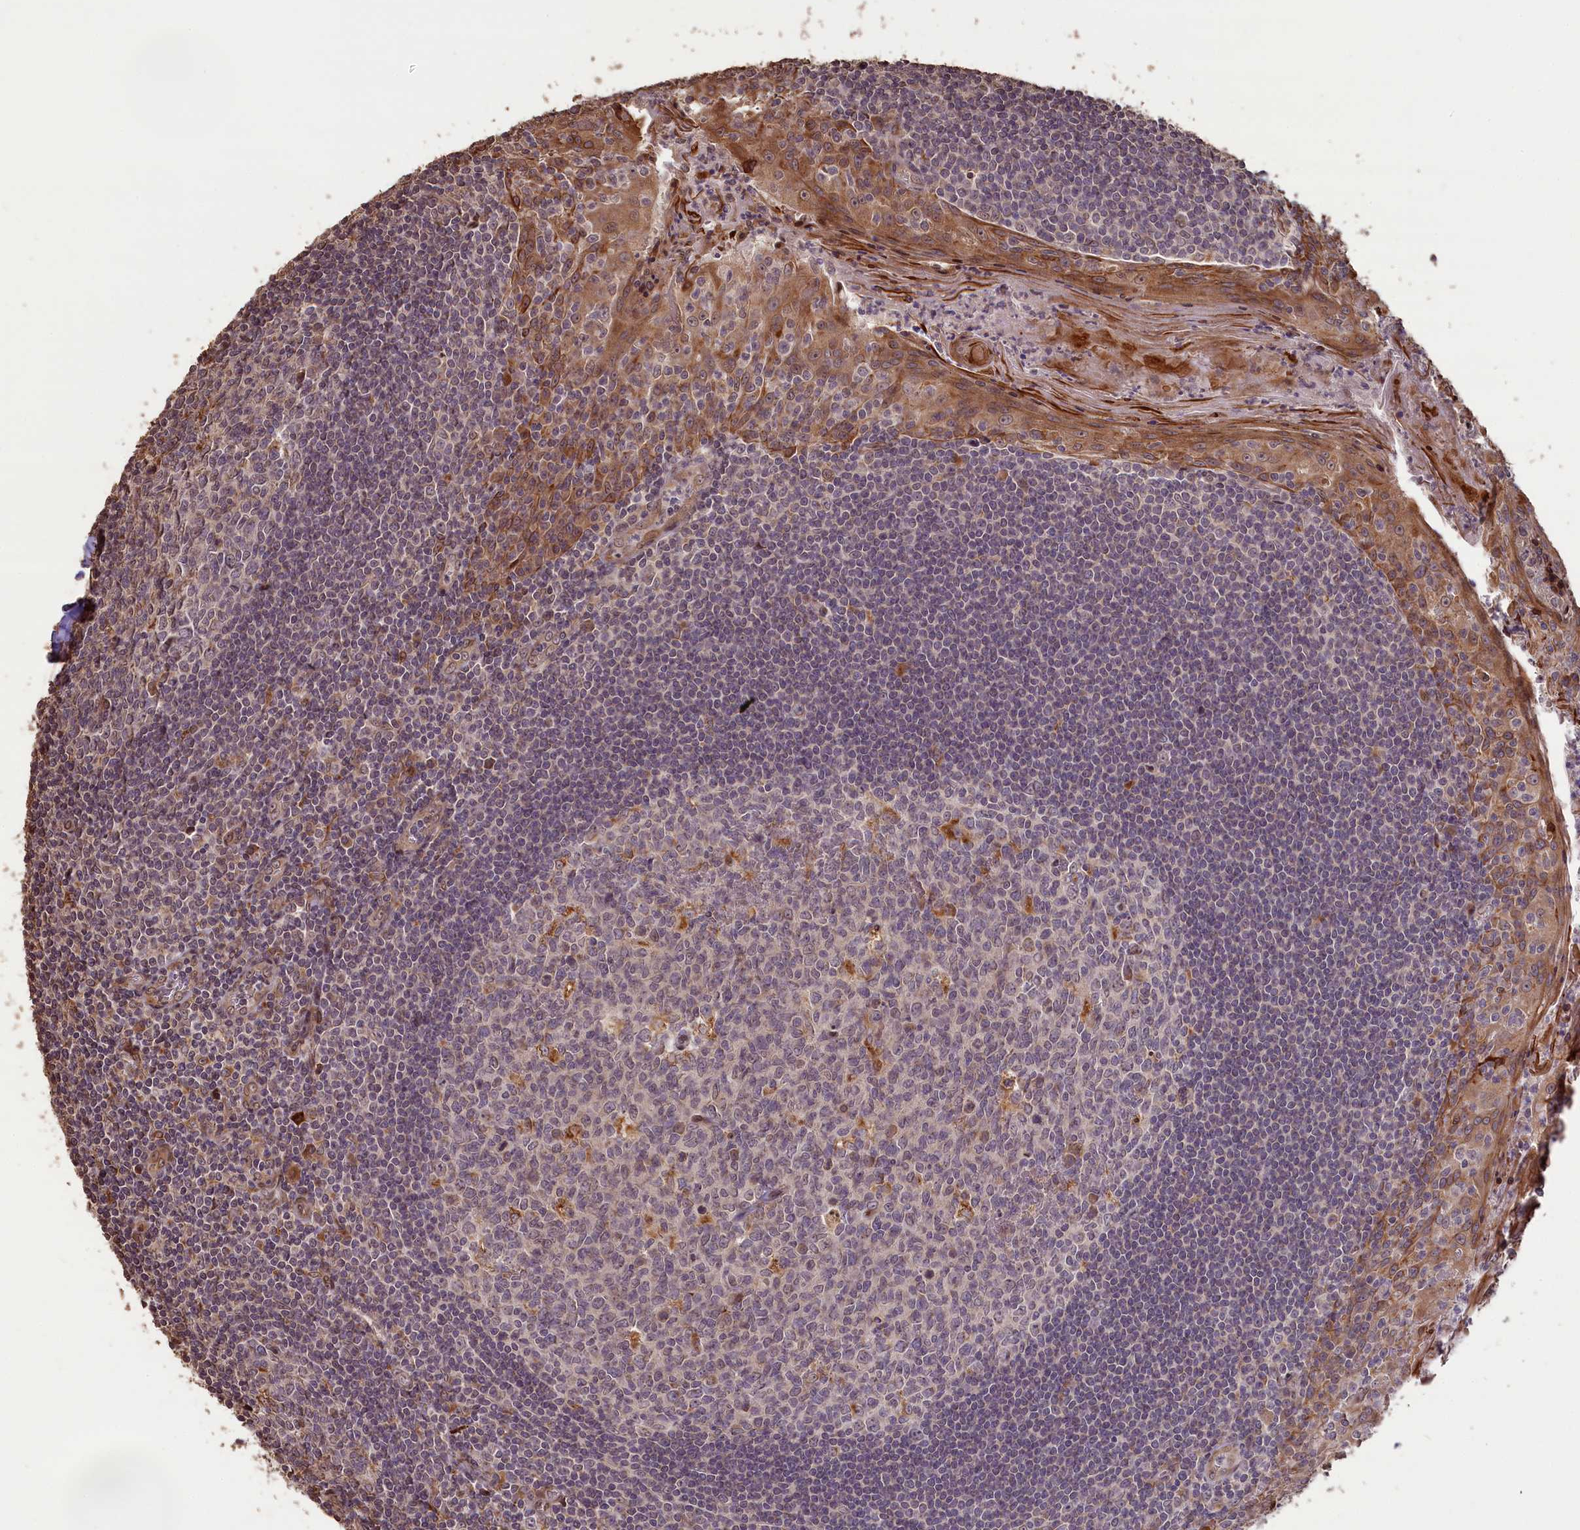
{"staining": {"intensity": "moderate", "quantity": "<25%", "location": "cytoplasmic/membranous"}, "tissue": "tonsil", "cell_type": "Germinal center cells", "image_type": "normal", "snomed": [{"axis": "morphology", "description": "Normal tissue, NOS"}, {"axis": "topography", "description": "Tonsil"}], "caption": "Germinal center cells reveal low levels of moderate cytoplasmic/membranous staining in approximately <25% of cells in benign human tonsil. (Stains: DAB (3,3'-diaminobenzidine) in brown, nuclei in blue, Microscopy: brightfield microscopy at high magnification).", "gene": "SLC38A7", "patient": {"sex": "male", "age": 27}}